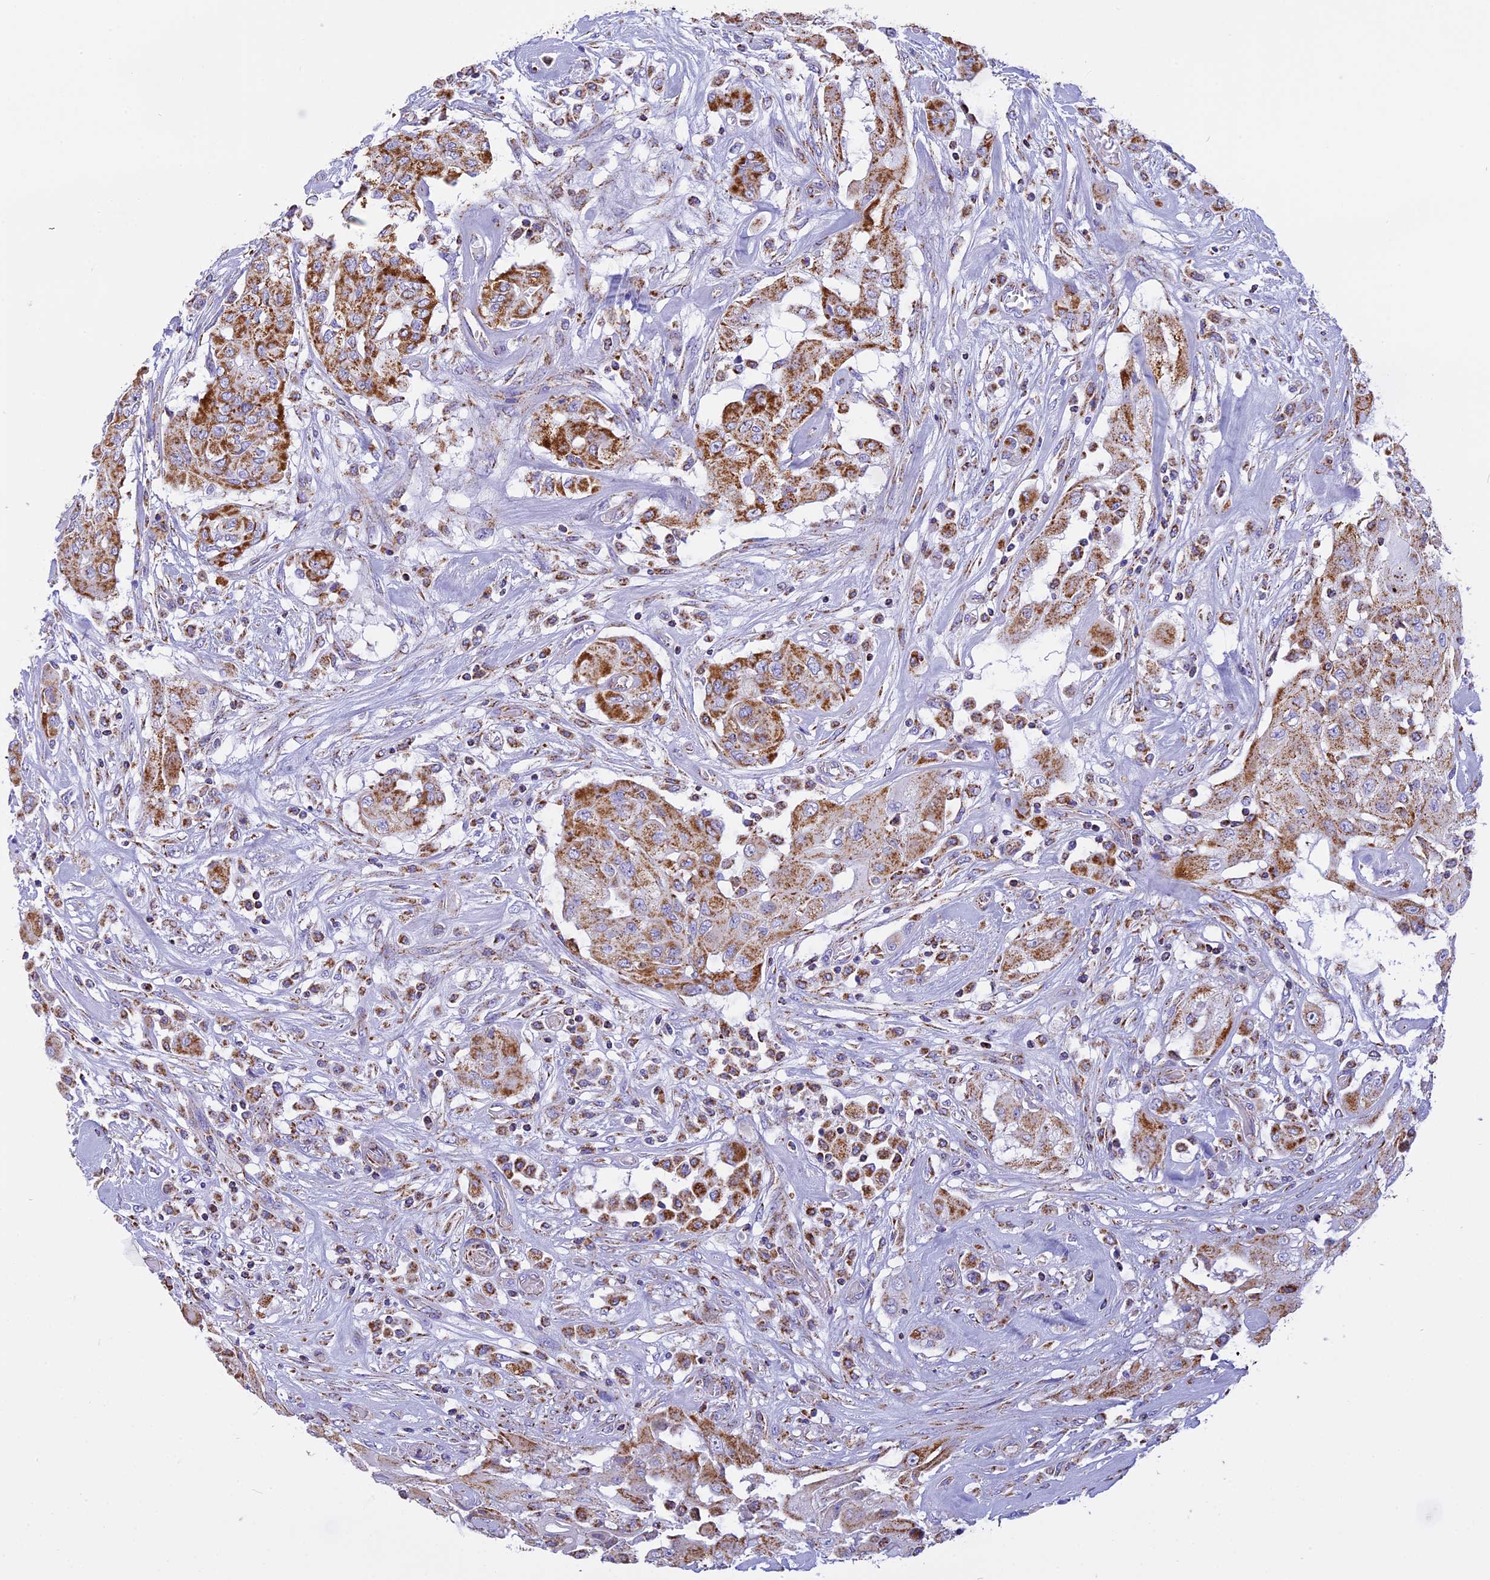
{"staining": {"intensity": "strong", "quantity": ">75%", "location": "cytoplasmic/membranous"}, "tissue": "thyroid cancer", "cell_type": "Tumor cells", "image_type": "cancer", "snomed": [{"axis": "morphology", "description": "Papillary adenocarcinoma, NOS"}, {"axis": "topography", "description": "Thyroid gland"}], "caption": "High-magnification brightfield microscopy of thyroid cancer (papillary adenocarcinoma) stained with DAB (3,3'-diaminobenzidine) (brown) and counterstained with hematoxylin (blue). tumor cells exhibit strong cytoplasmic/membranous staining is appreciated in about>75% of cells.", "gene": "KCNG1", "patient": {"sex": "female", "age": 59}}